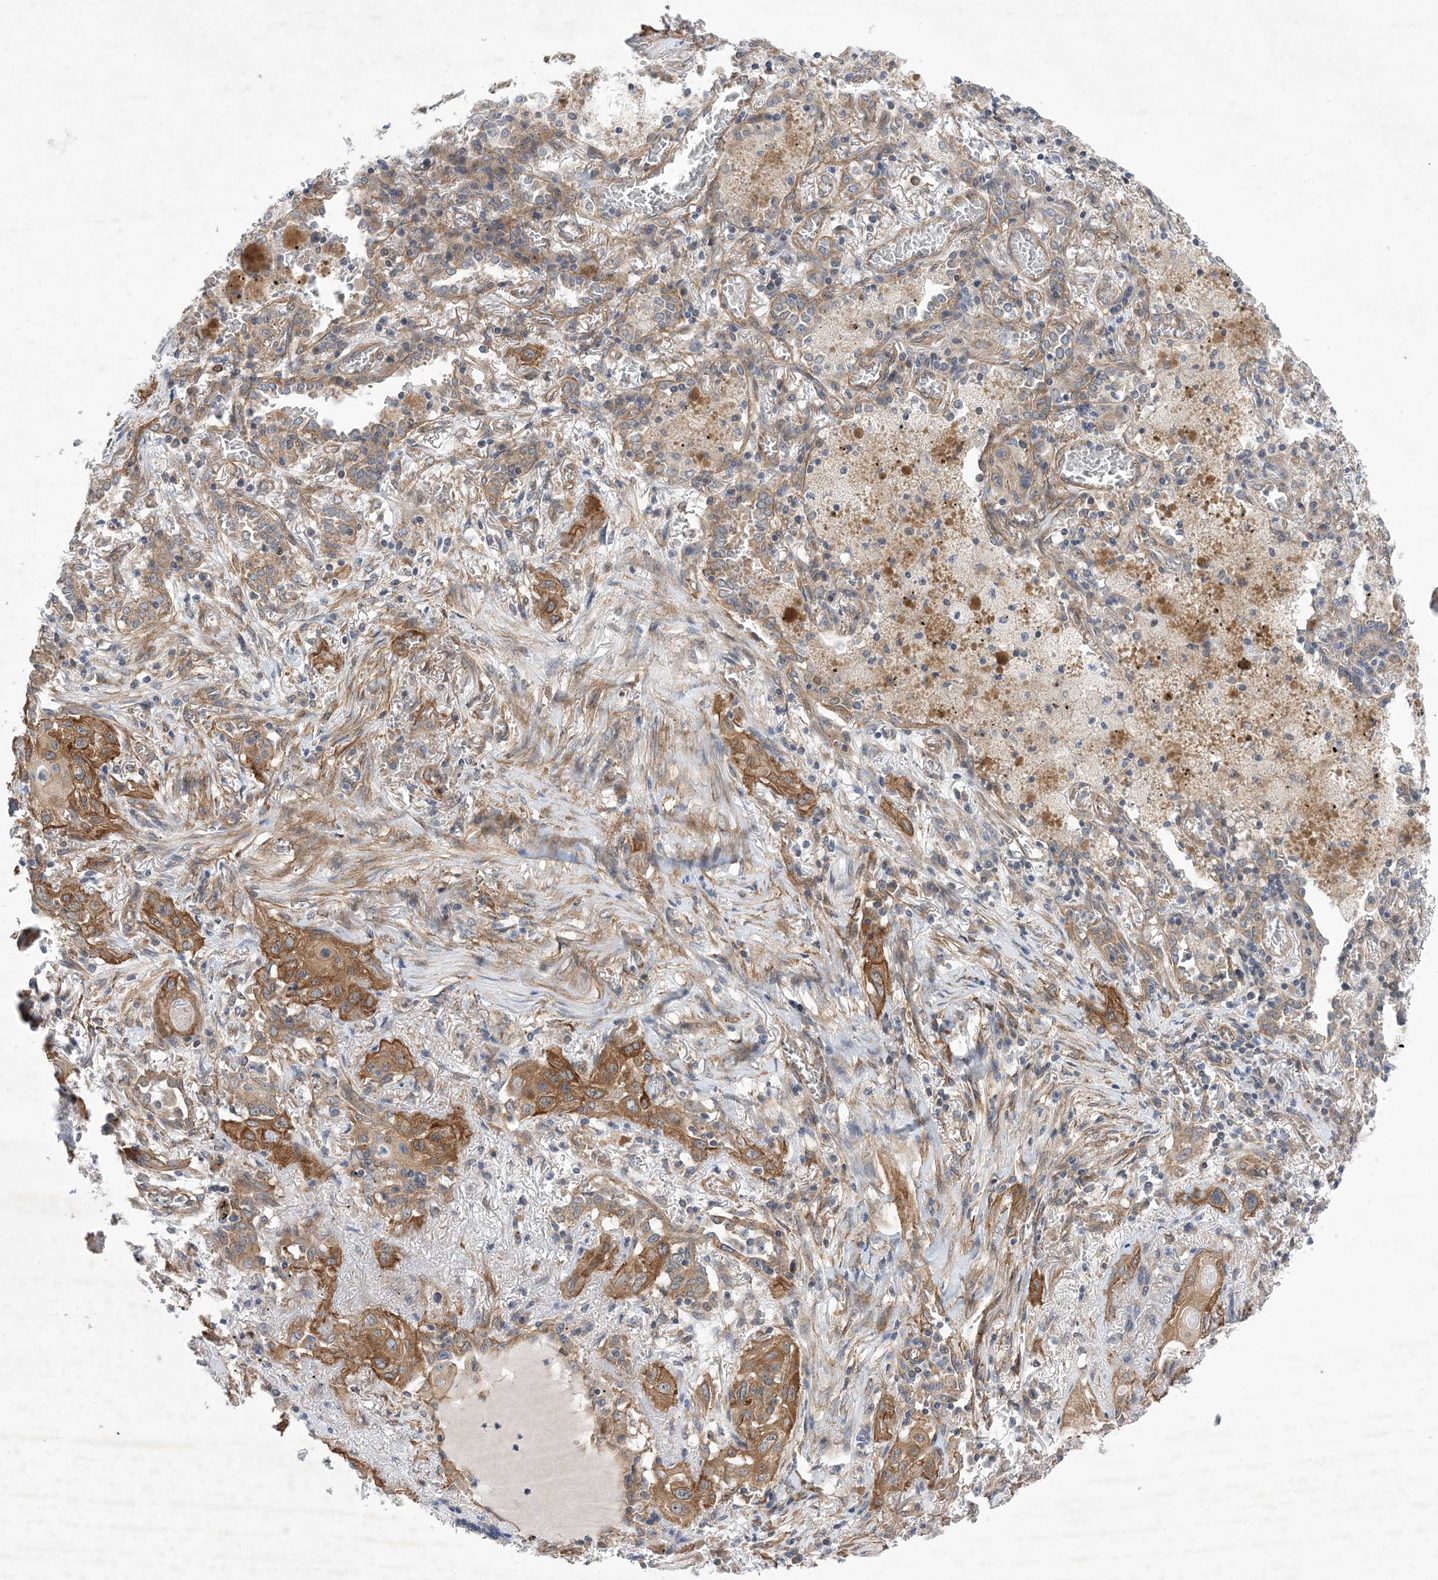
{"staining": {"intensity": "moderate", "quantity": ">75%", "location": "cytoplasmic/membranous"}, "tissue": "lung cancer", "cell_type": "Tumor cells", "image_type": "cancer", "snomed": [{"axis": "morphology", "description": "Squamous cell carcinoma, NOS"}, {"axis": "topography", "description": "Lung"}], "caption": "A micrograph showing moderate cytoplasmic/membranous expression in approximately >75% of tumor cells in lung squamous cell carcinoma, as visualized by brown immunohistochemical staining.", "gene": "EHBP1", "patient": {"sex": "female", "age": 47}}